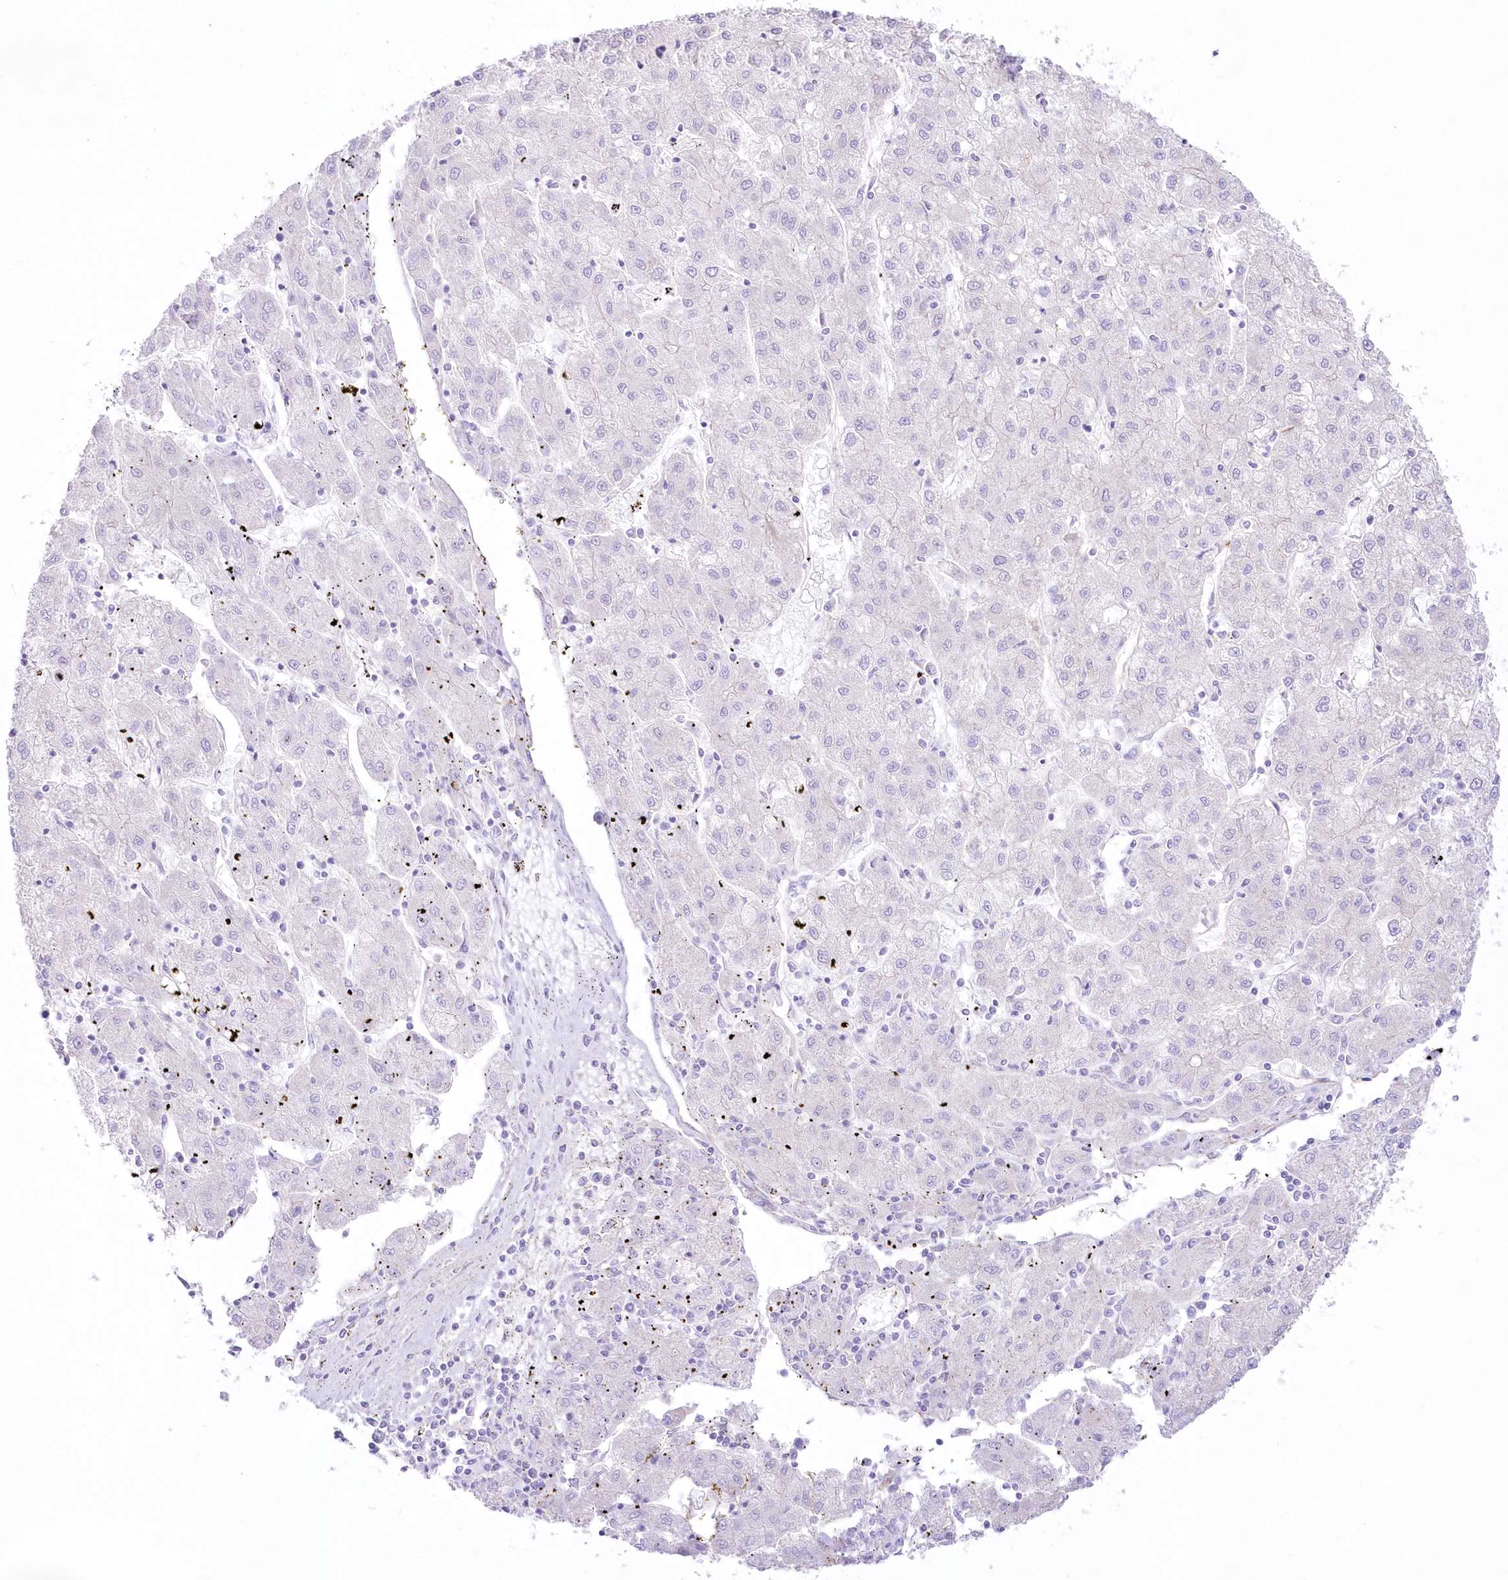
{"staining": {"intensity": "negative", "quantity": "none", "location": "none"}, "tissue": "liver cancer", "cell_type": "Tumor cells", "image_type": "cancer", "snomed": [{"axis": "morphology", "description": "Carcinoma, Hepatocellular, NOS"}, {"axis": "topography", "description": "Liver"}], "caption": "This is an immunohistochemistry (IHC) photomicrograph of hepatocellular carcinoma (liver). There is no expression in tumor cells.", "gene": "ZNF843", "patient": {"sex": "male", "age": 72}}